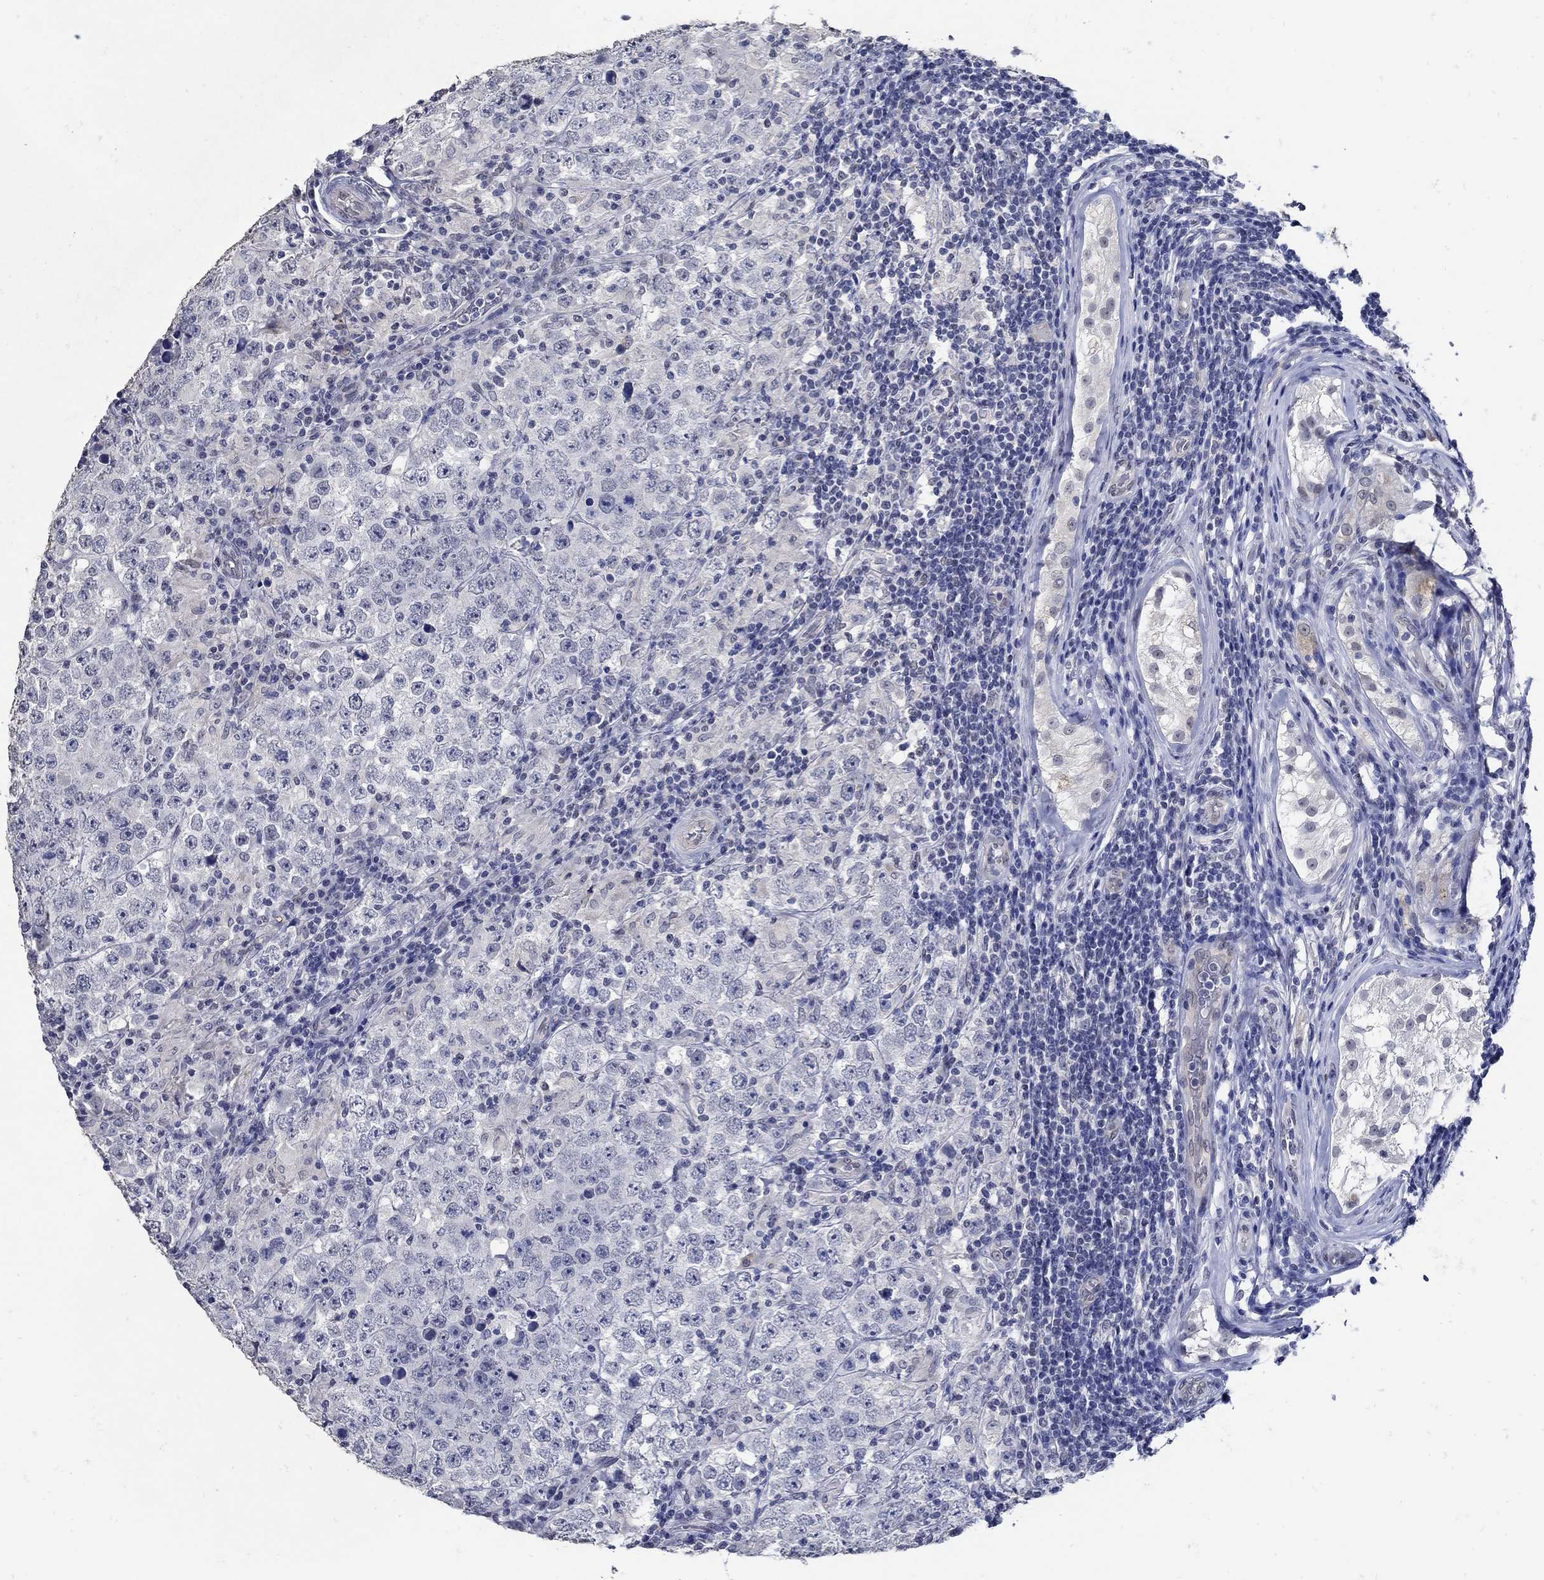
{"staining": {"intensity": "negative", "quantity": "none", "location": "none"}, "tissue": "testis cancer", "cell_type": "Tumor cells", "image_type": "cancer", "snomed": [{"axis": "morphology", "description": "Seminoma, NOS"}, {"axis": "morphology", "description": "Carcinoma, Embryonal, NOS"}, {"axis": "topography", "description": "Testis"}], "caption": "An immunohistochemistry (IHC) image of embryonal carcinoma (testis) is shown. There is no staining in tumor cells of embryonal carcinoma (testis).", "gene": "KCNN3", "patient": {"sex": "male", "age": 41}}